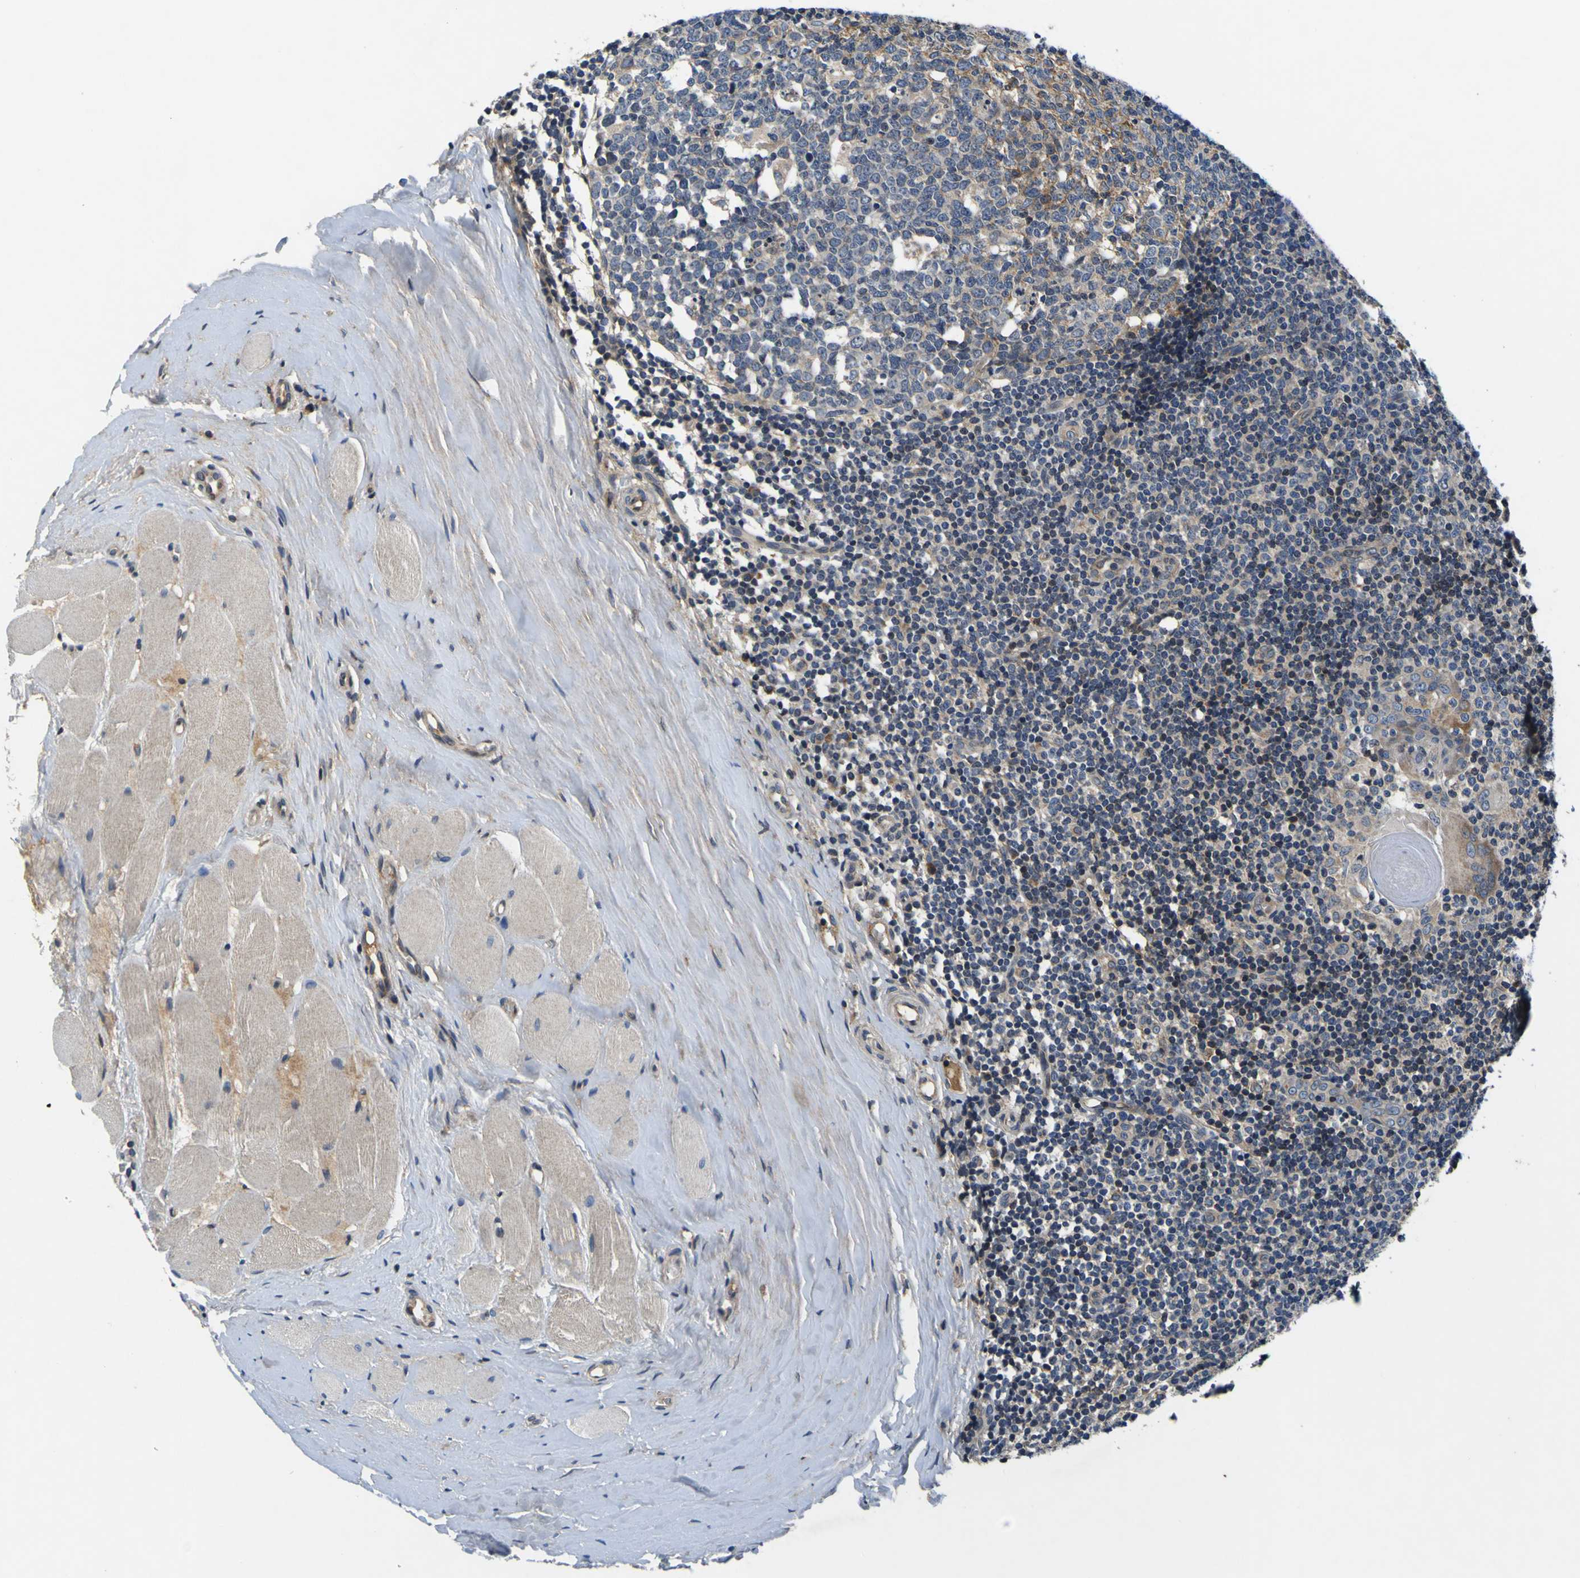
{"staining": {"intensity": "weak", "quantity": "<25%", "location": "cytoplasmic/membranous"}, "tissue": "tonsil", "cell_type": "Germinal center cells", "image_type": "normal", "snomed": [{"axis": "morphology", "description": "Normal tissue, NOS"}, {"axis": "topography", "description": "Tonsil"}], "caption": "High magnification brightfield microscopy of normal tonsil stained with DAB (brown) and counterstained with hematoxylin (blue): germinal center cells show no significant positivity.", "gene": "EPHB4", "patient": {"sex": "female", "age": 19}}